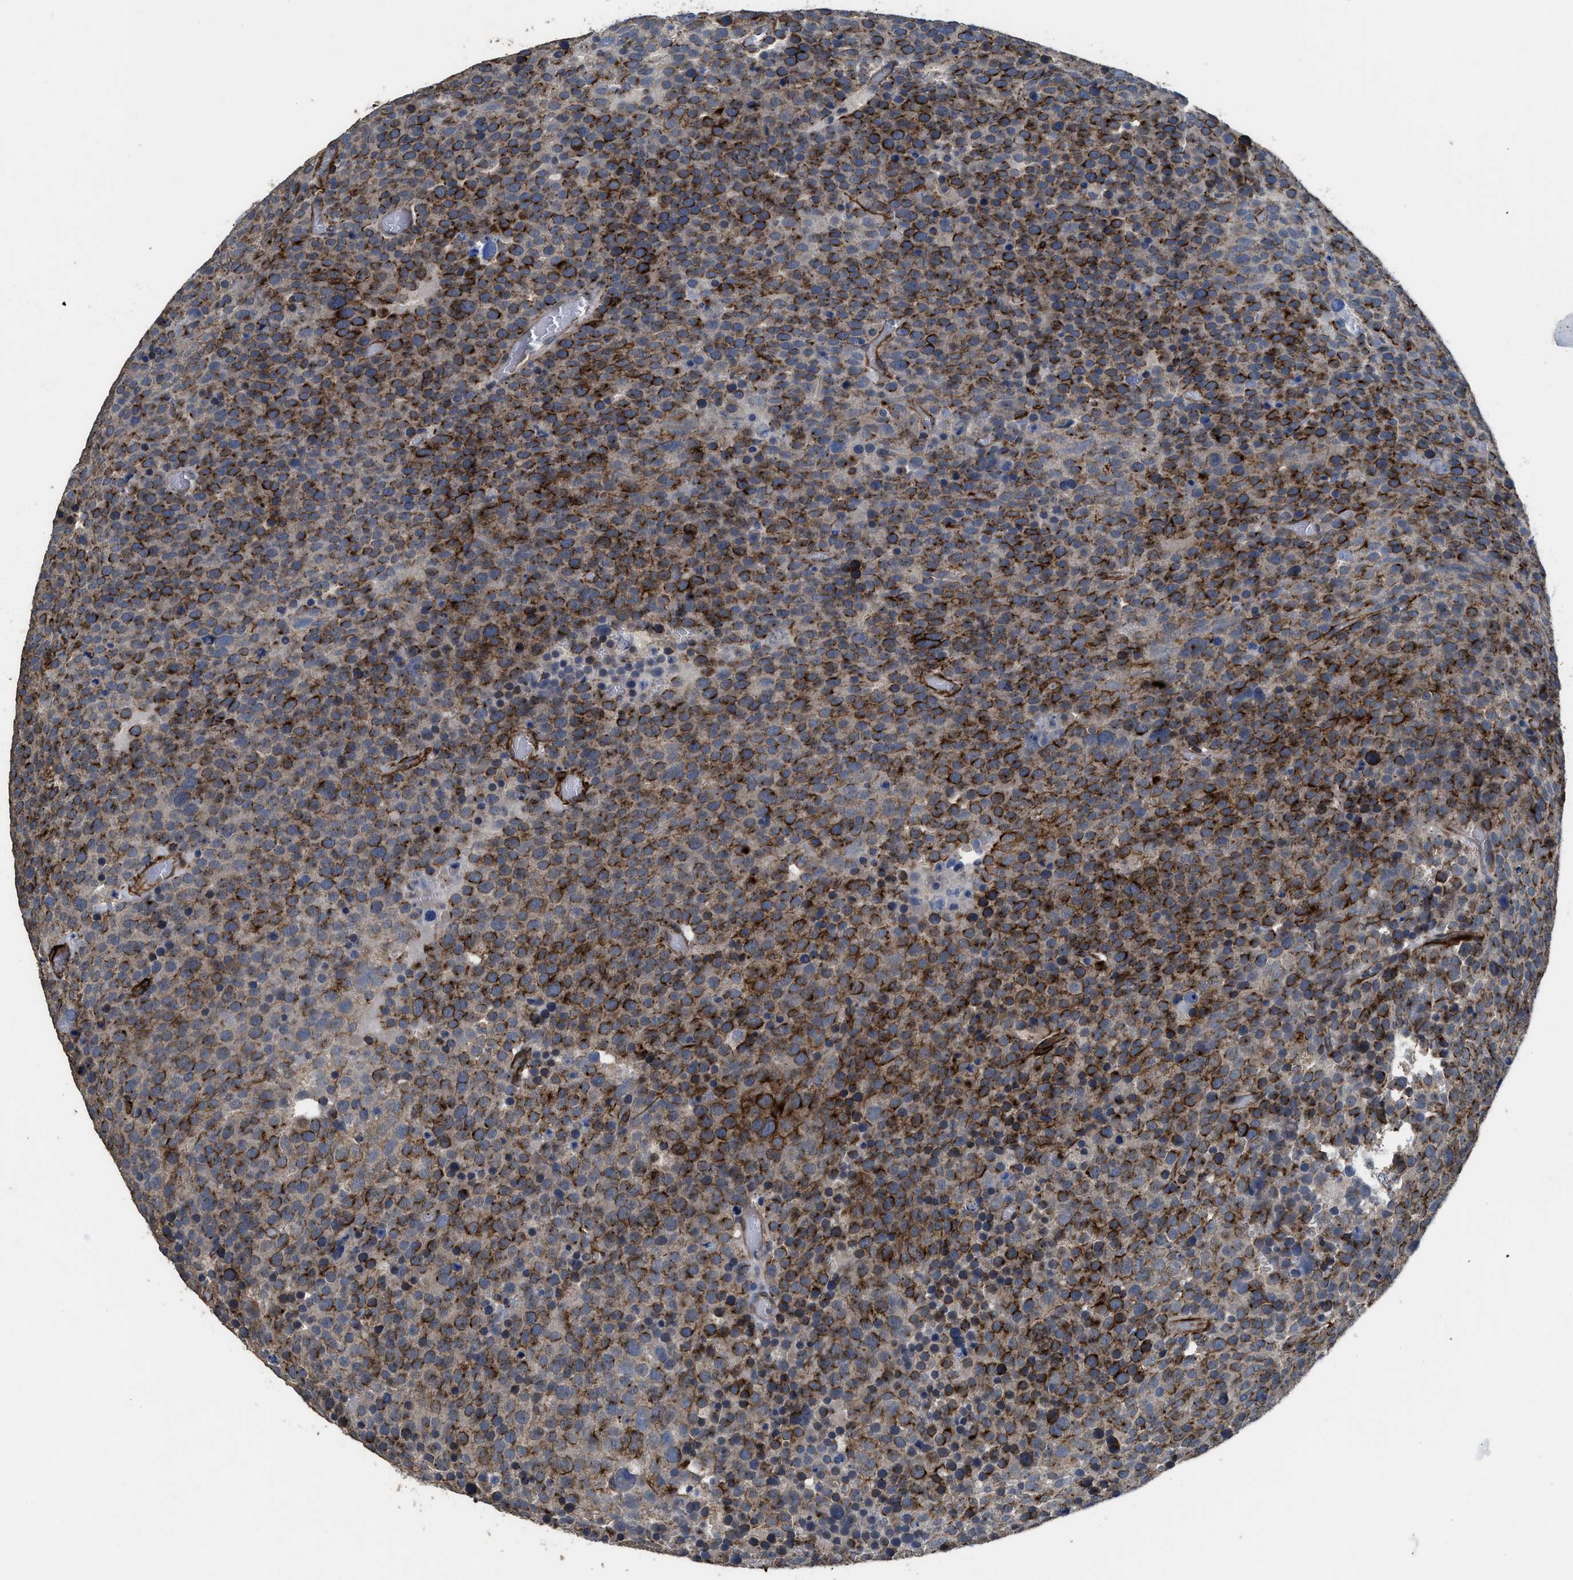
{"staining": {"intensity": "moderate", "quantity": ">75%", "location": "cytoplasmic/membranous"}, "tissue": "testis cancer", "cell_type": "Tumor cells", "image_type": "cancer", "snomed": [{"axis": "morphology", "description": "Seminoma, NOS"}, {"axis": "topography", "description": "Testis"}], "caption": "Brown immunohistochemical staining in seminoma (testis) reveals moderate cytoplasmic/membranous positivity in approximately >75% of tumor cells. Ihc stains the protein in brown and the nuclei are stained blue.", "gene": "SYNM", "patient": {"sex": "male", "age": 71}}